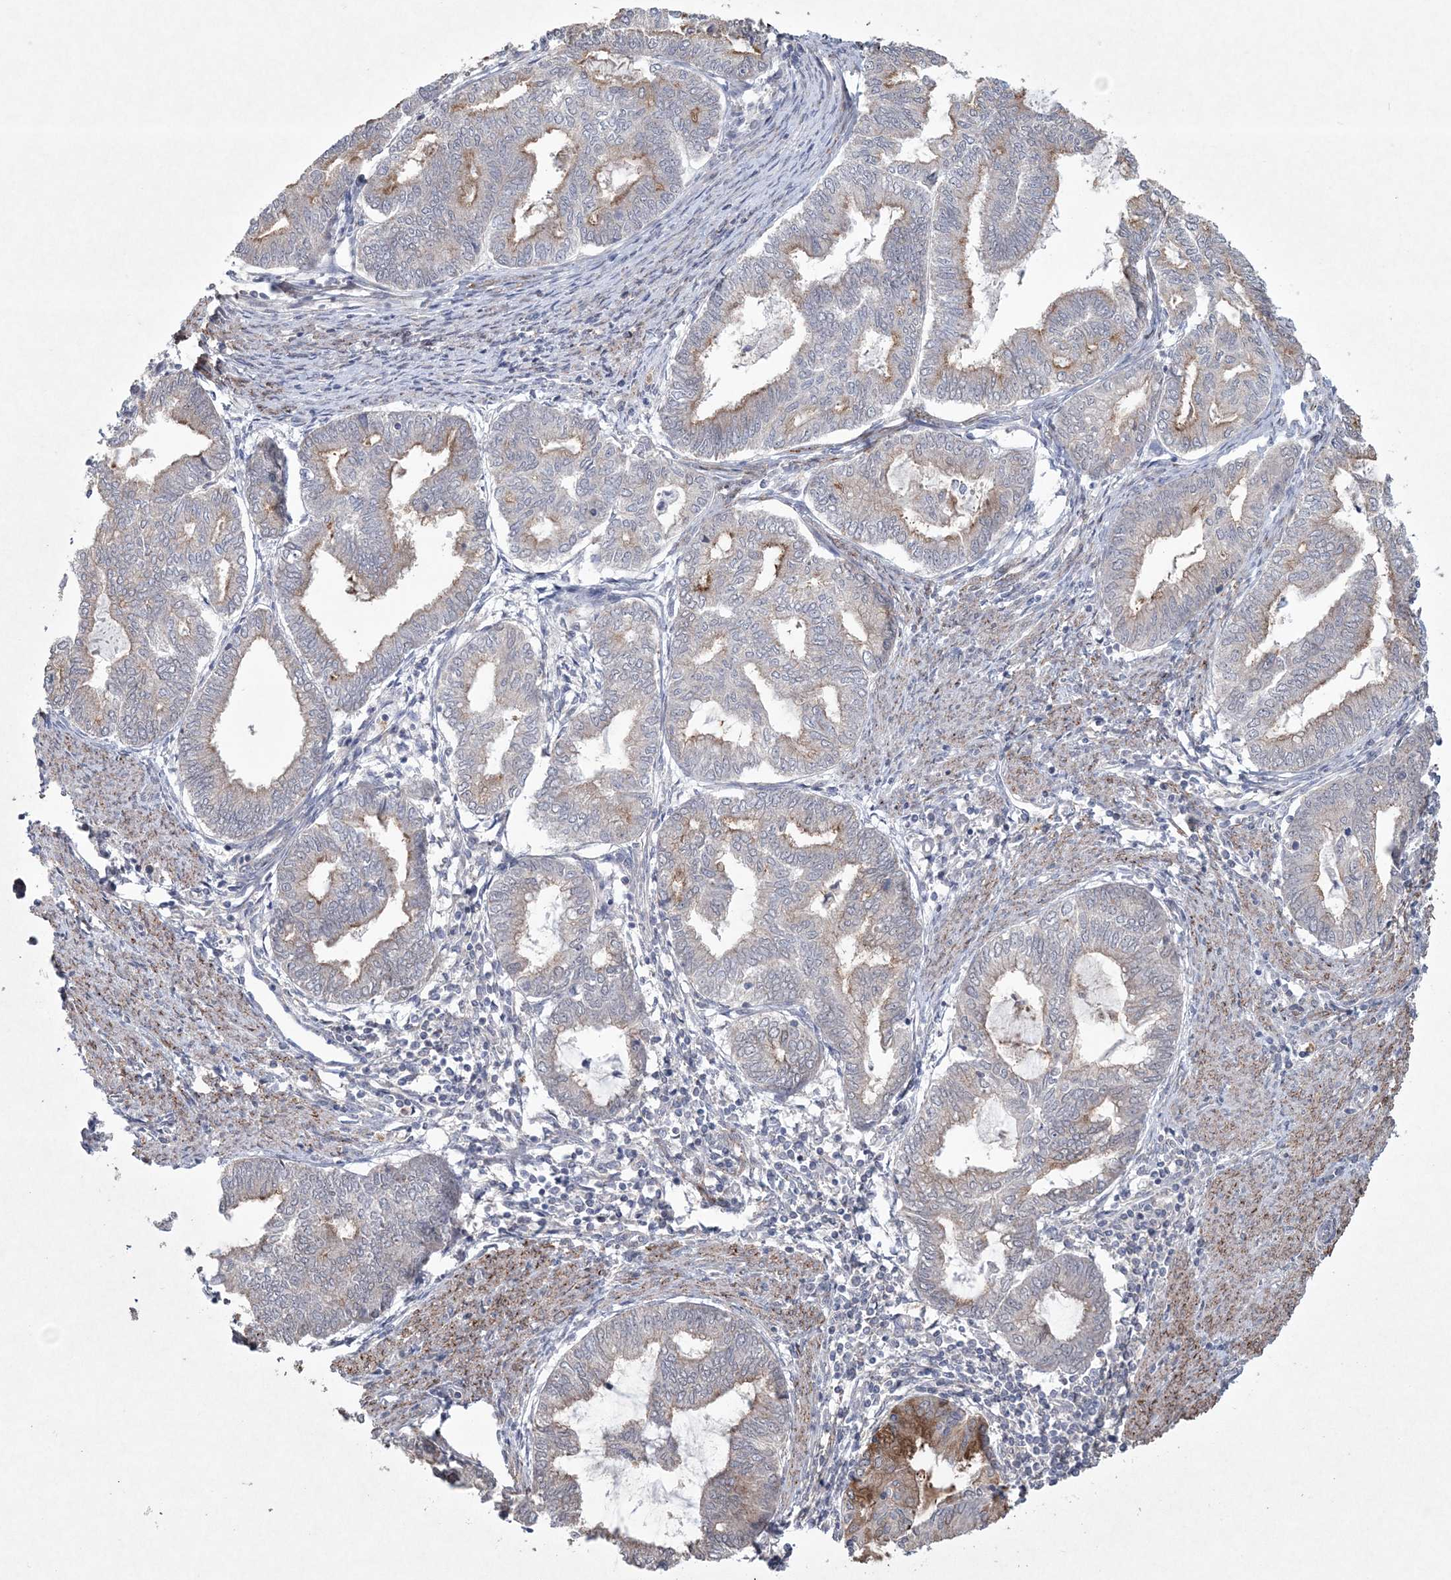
{"staining": {"intensity": "moderate", "quantity": "<25%", "location": "cytoplasmic/membranous"}, "tissue": "endometrial cancer", "cell_type": "Tumor cells", "image_type": "cancer", "snomed": [{"axis": "morphology", "description": "Adenocarcinoma, NOS"}, {"axis": "topography", "description": "Endometrium"}], "caption": "Human endometrial cancer stained with a protein marker demonstrates moderate staining in tumor cells.", "gene": "DPCD", "patient": {"sex": "female", "age": 79}}